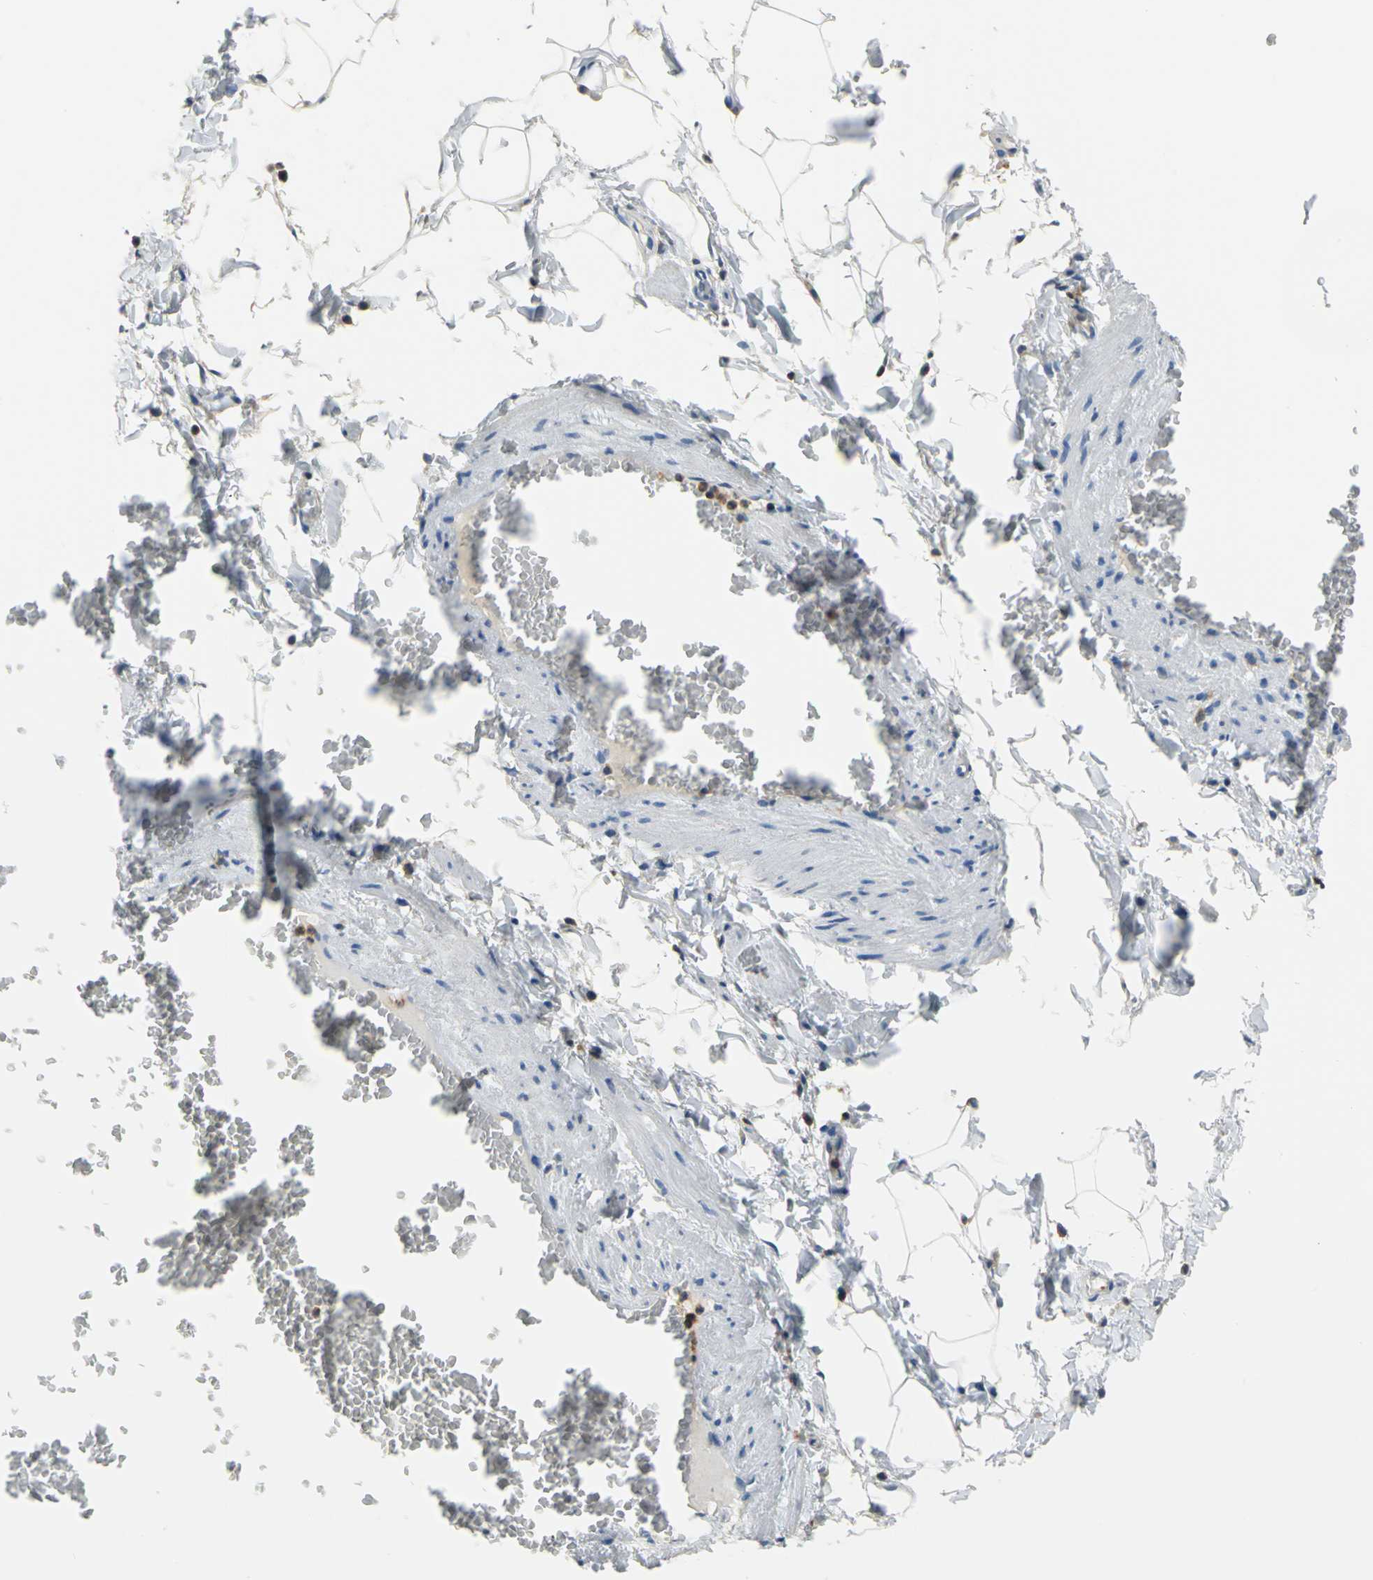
{"staining": {"intensity": "negative", "quantity": "none", "location": "none"}, "tissue": "adipose tissue", "cell_type": "Adipocytes", "image_type": "normal", "snomed": [{"axis": "morphology", "description": "Normal tissue, NOS"}, {"axis": "topography", "description": "Vascular tissue"}], "caption": "Immunohistochemical staining of unremarkable human adipose tissue exhibits no significant positivity in adipocytes.", "gene": "SEPTIN11", "patient": {"sex": "male", "age": 41}}